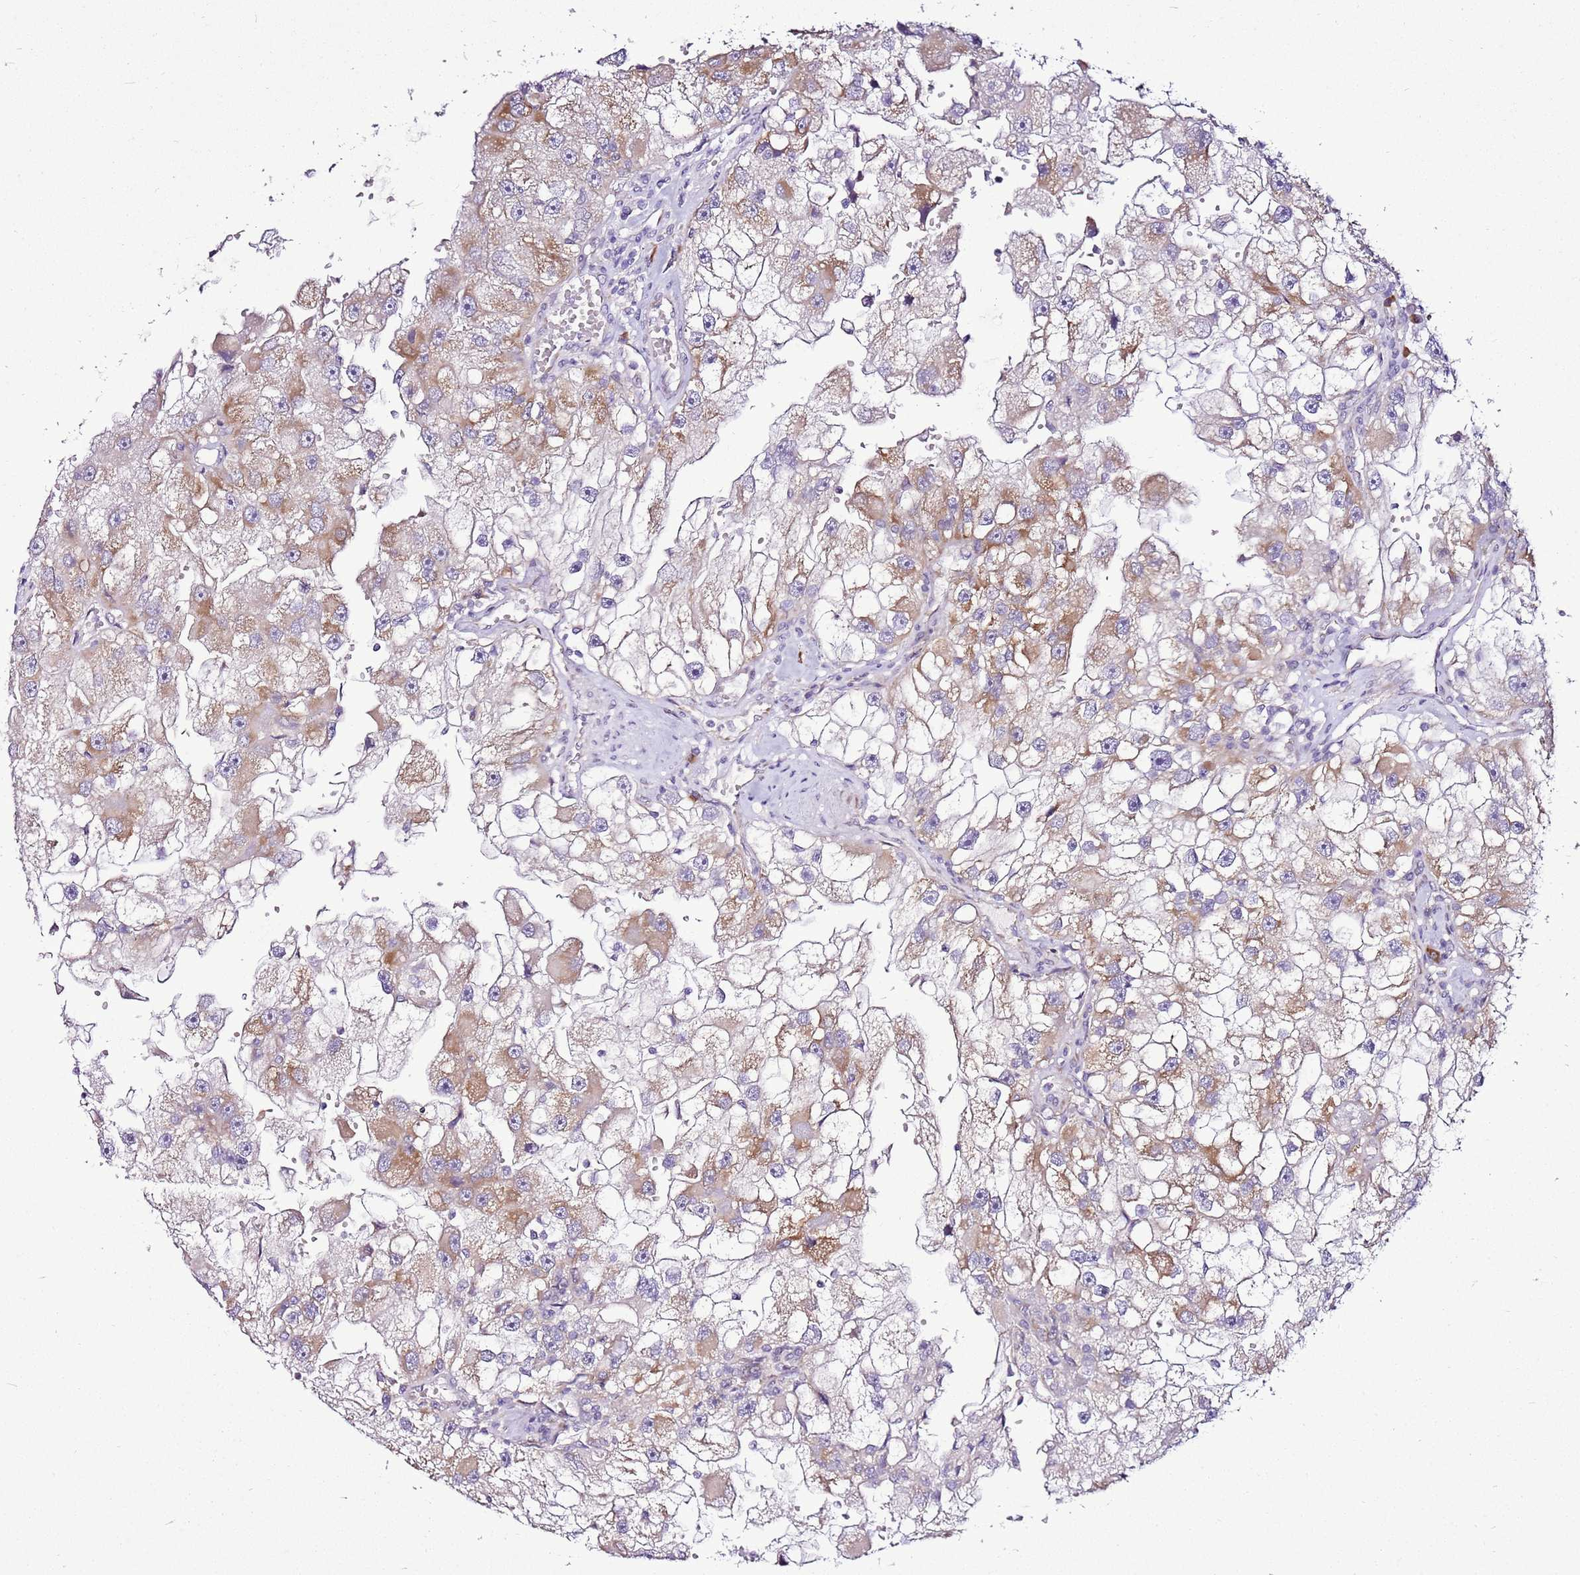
{"staining": {"intensity": "moderate", "quantity": "25%-75%", "location": "cytoplasmic/membranous"}, "tissue": "renal cancer", "cell_type": "Tumor cells", "image_type": "cancer", "snomed": [{"axis": "morphology", "description": "Adenocarcinoma, NOS"}, {"axis": "topography", "description": "Kidney"}], "caption": "This is an image of immunohistochemistry (IHC) staining of adenocarcinoma (renal), which shows moderate positivity in the cytoplasmic/membranous of tumor cells.", "gene": "MRPL36", "patient": {"sex": "male", "age": 63}}